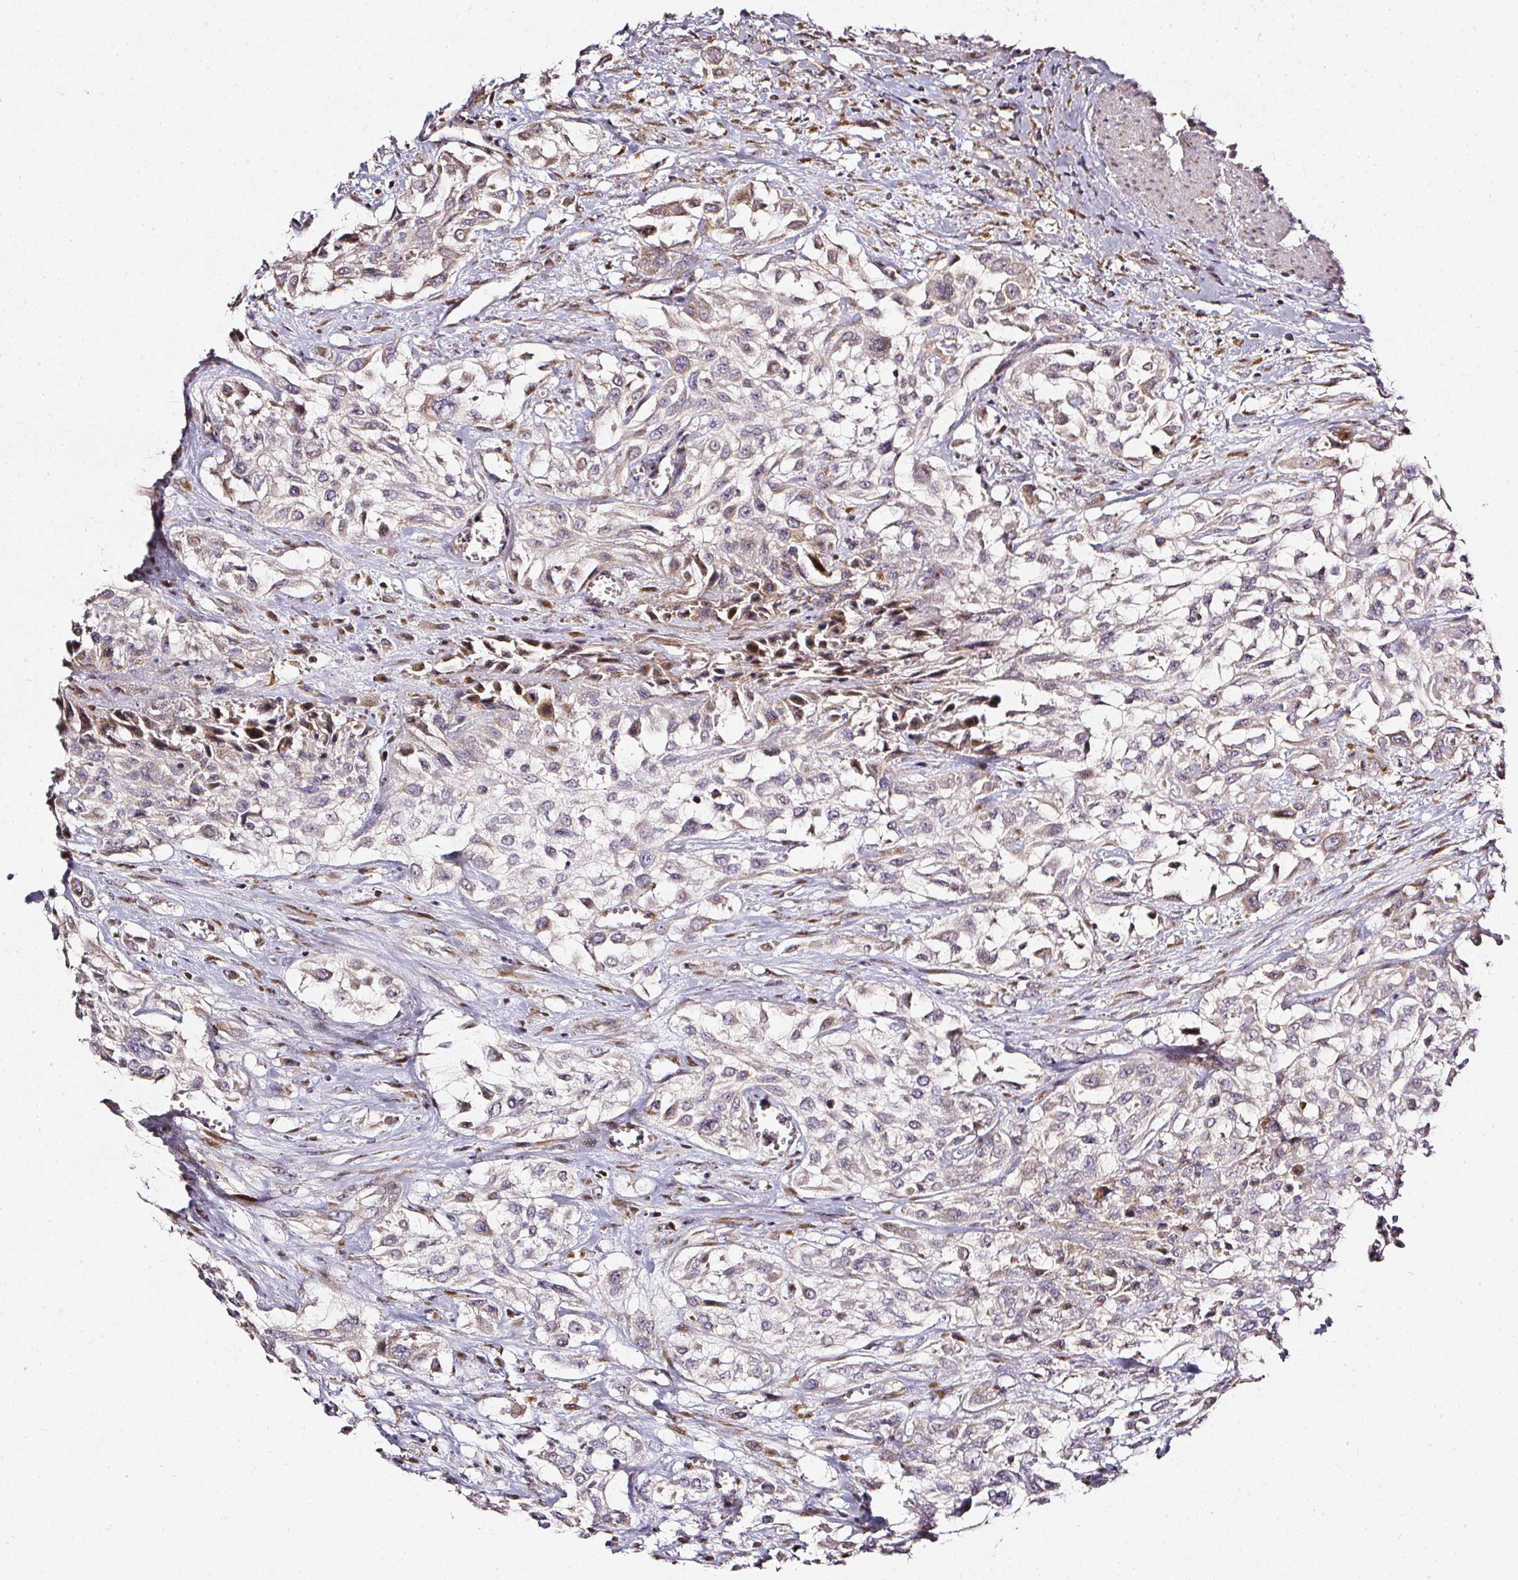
{"staining": {"intensity": "weak", "quantity": ">75%", "location": "cytoplasmic/membranous"}, "tissue": "urothelial cancer", "cell_type": "Tumor cells", "image_type": "cancer", "snomed": [{"axis": "morphology", "description": "Urothelial carcinoma, High grade"}, {"axis": "topography", "description": "Urinary bladder"}], "caption": "The micrograph exhibits staining of high-grade urothelial carcinoma, revealing weak cytoplasmic/membranous protein staining (brown color) within tumor cells.", "gene": "NTRK1", "patient": {"sex": "male", "age": 57}}